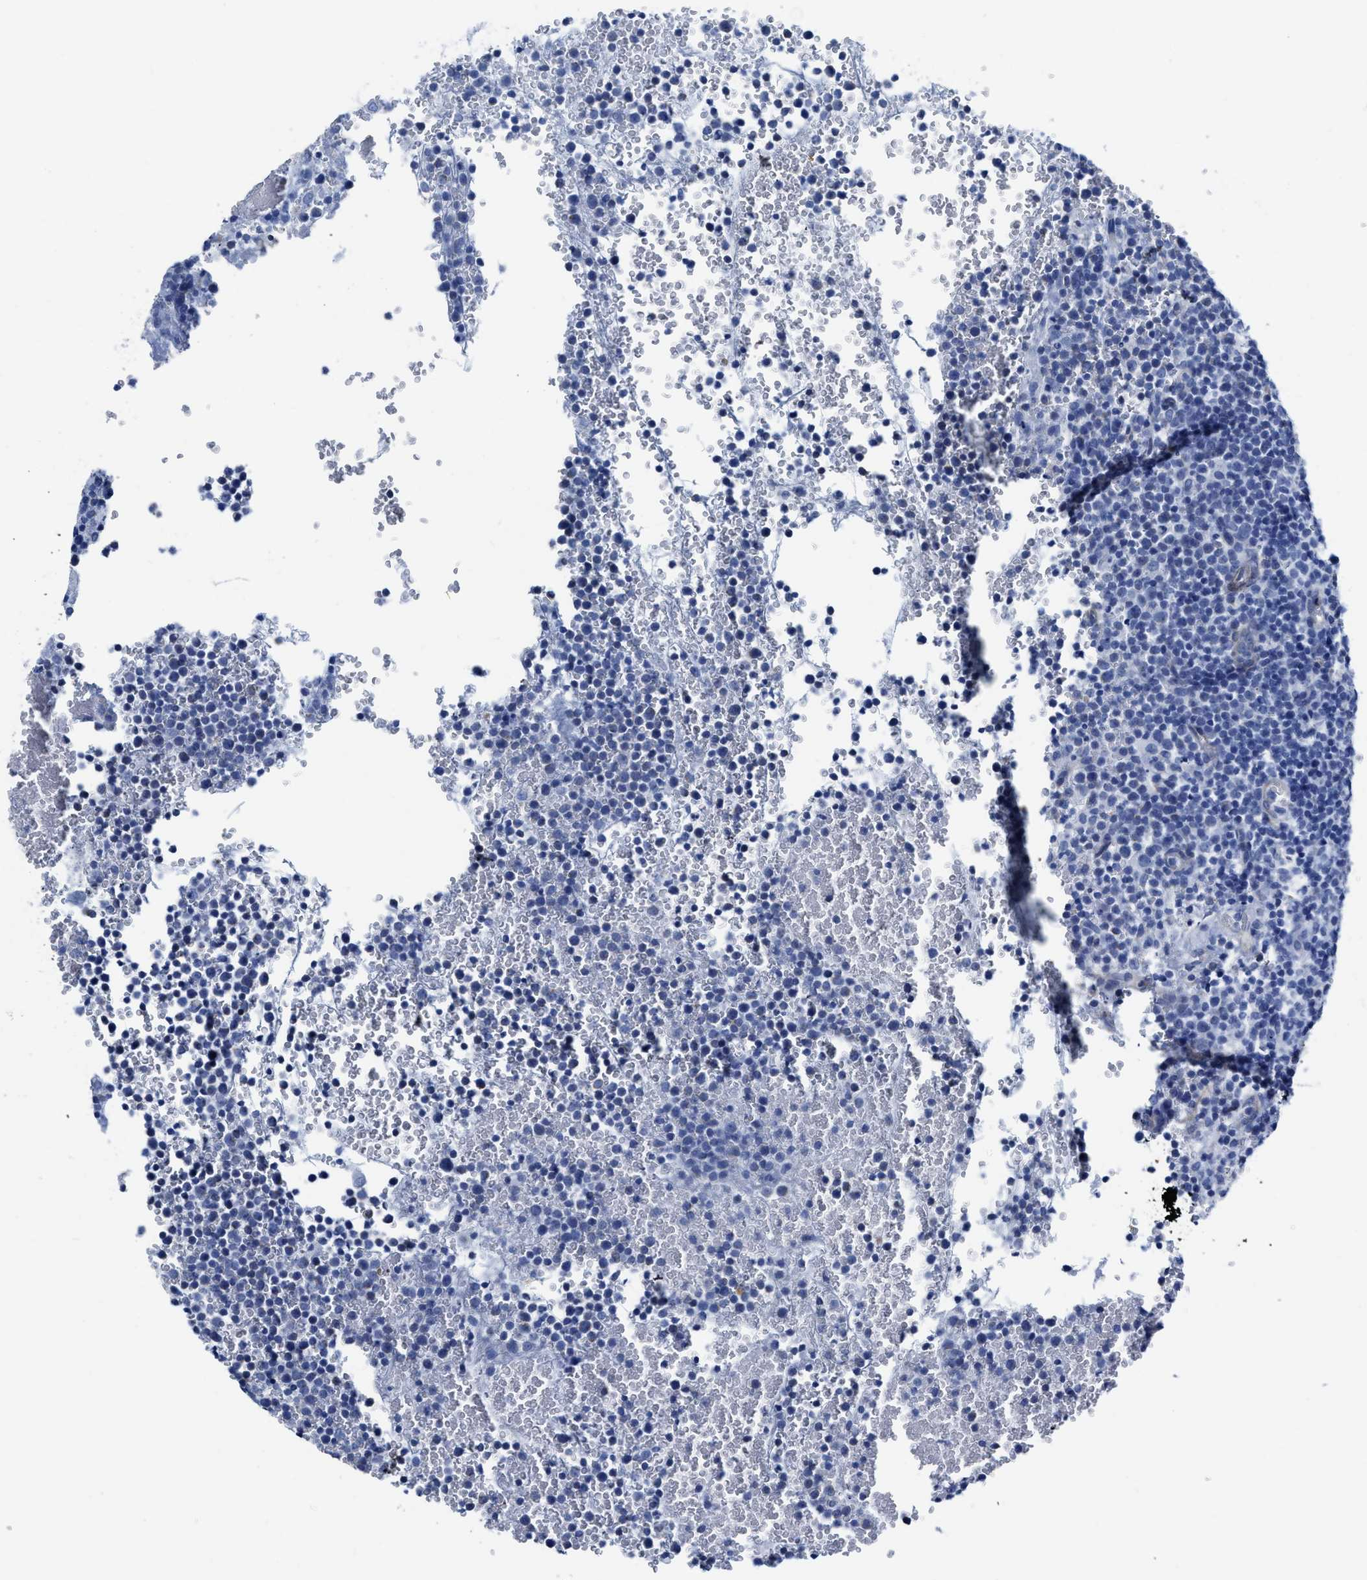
{"staining": {"intensity": "negative", "quantity": "none", "location": "none"}, "tissue": "lymphoma", "cell_type": "Tumor cells", "image_type": "cancer", "snomed": [{"axis": "morphology", "description": "Malignant lymphoma, non-Hodgkin's type, High grade"}, {"axis": "topography", "description": "Lymph node"}], "caption": "Human high-grade malignant lymphoma, non-Hodgkin's type stained for a protein using IHC displays no staining in tumor cells.", "gene": "KCNMB3", "patient": {"sex": "male", "age": 61}}